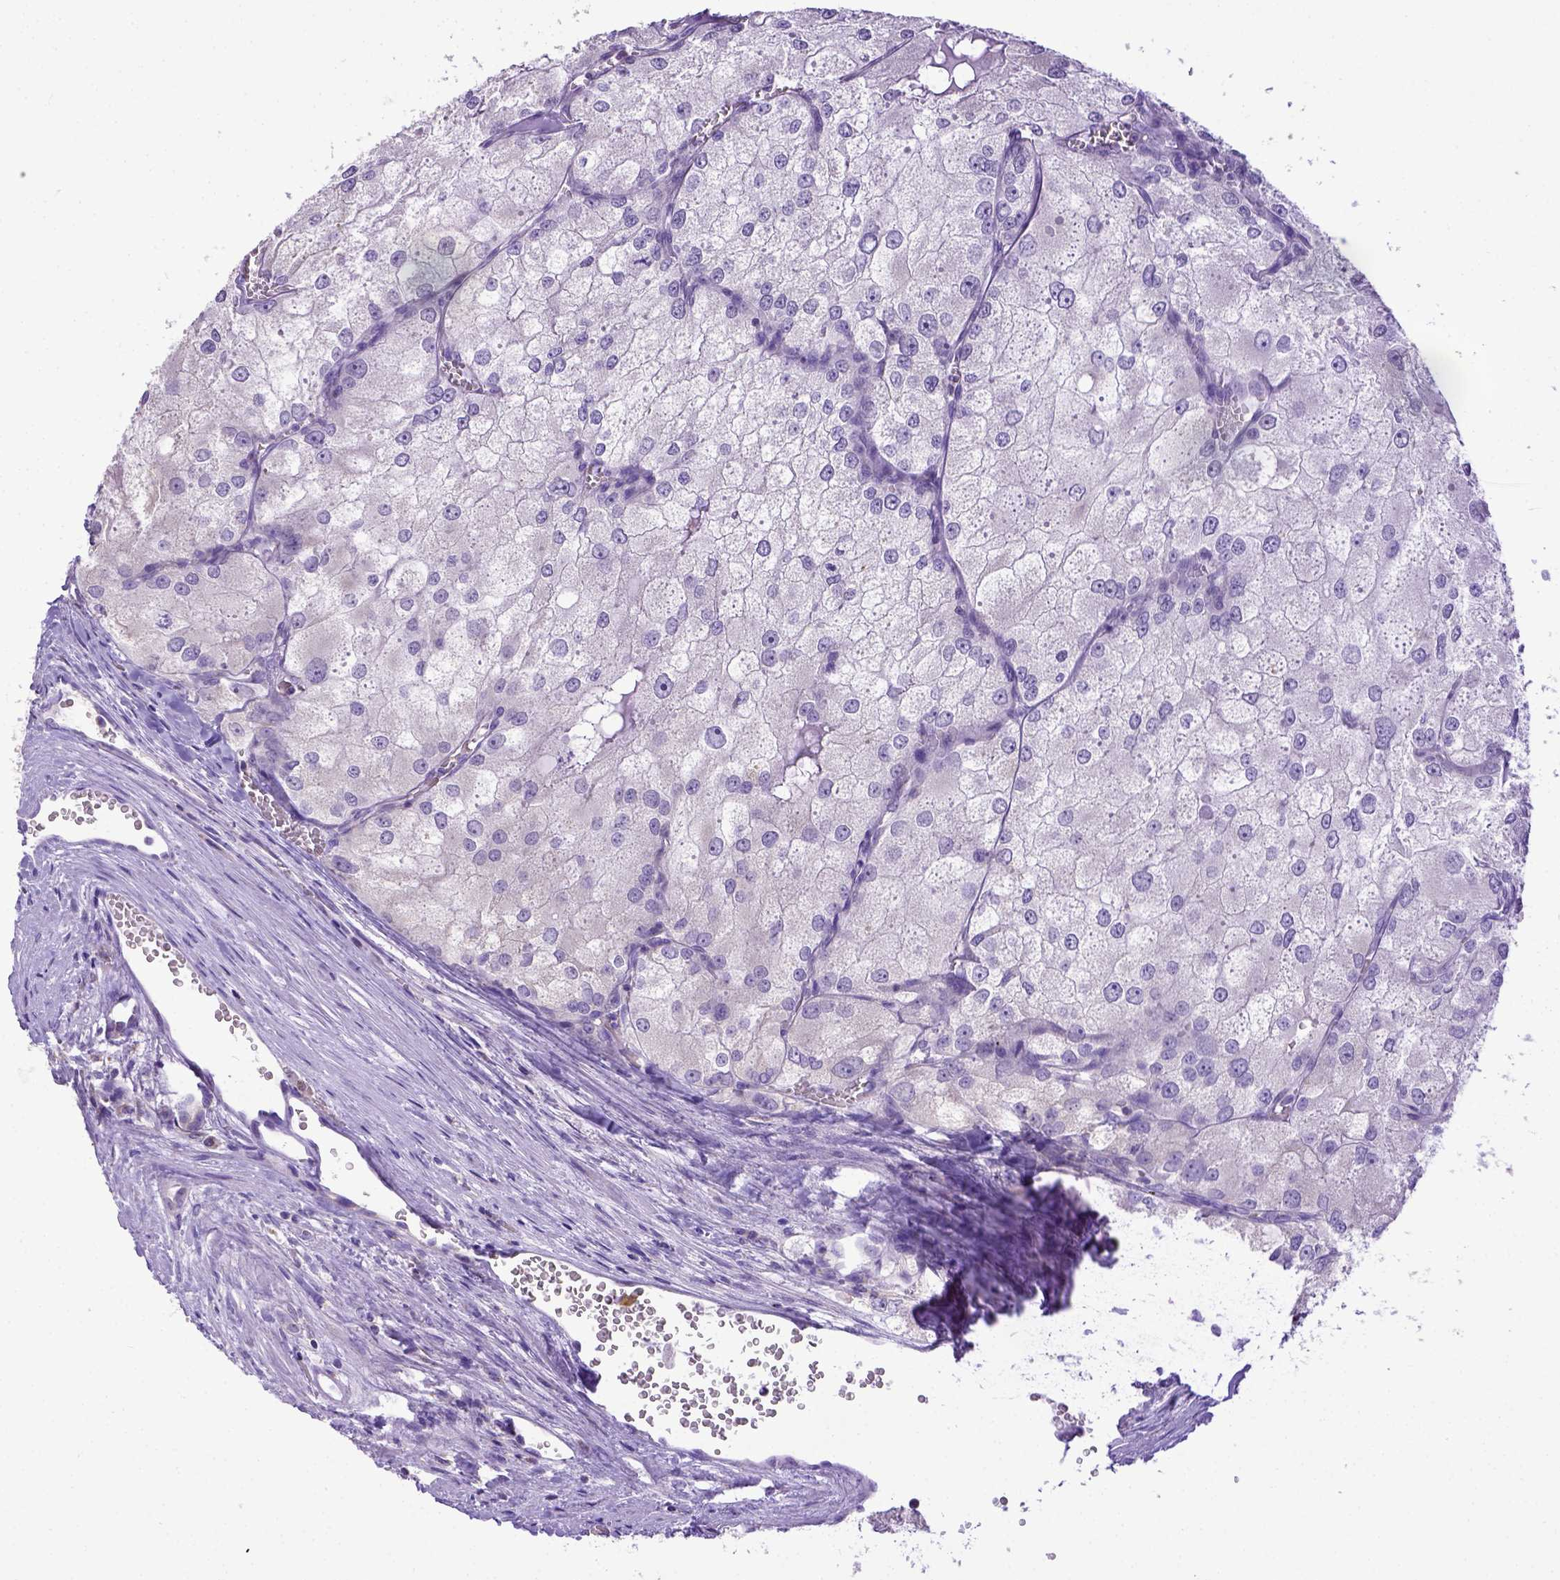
{"staining": {"intensity": "negative", "quantity": "none", "location": "none"}, "tissue": "renal cancer", "cell_type": "Tumor cells", "image_type": "cancer", "snomed": [{"axis": "morphology", "description": "Adenocarcinoma, NOS"}, {"axis": "topography", "description": "Kidney"}], "caption": "Tumor cells are negative for protein expression in human renal cancer (adenocarcinoma).", "gene": "SPEF1", "patient": {"sex": "female", "age": 70}}